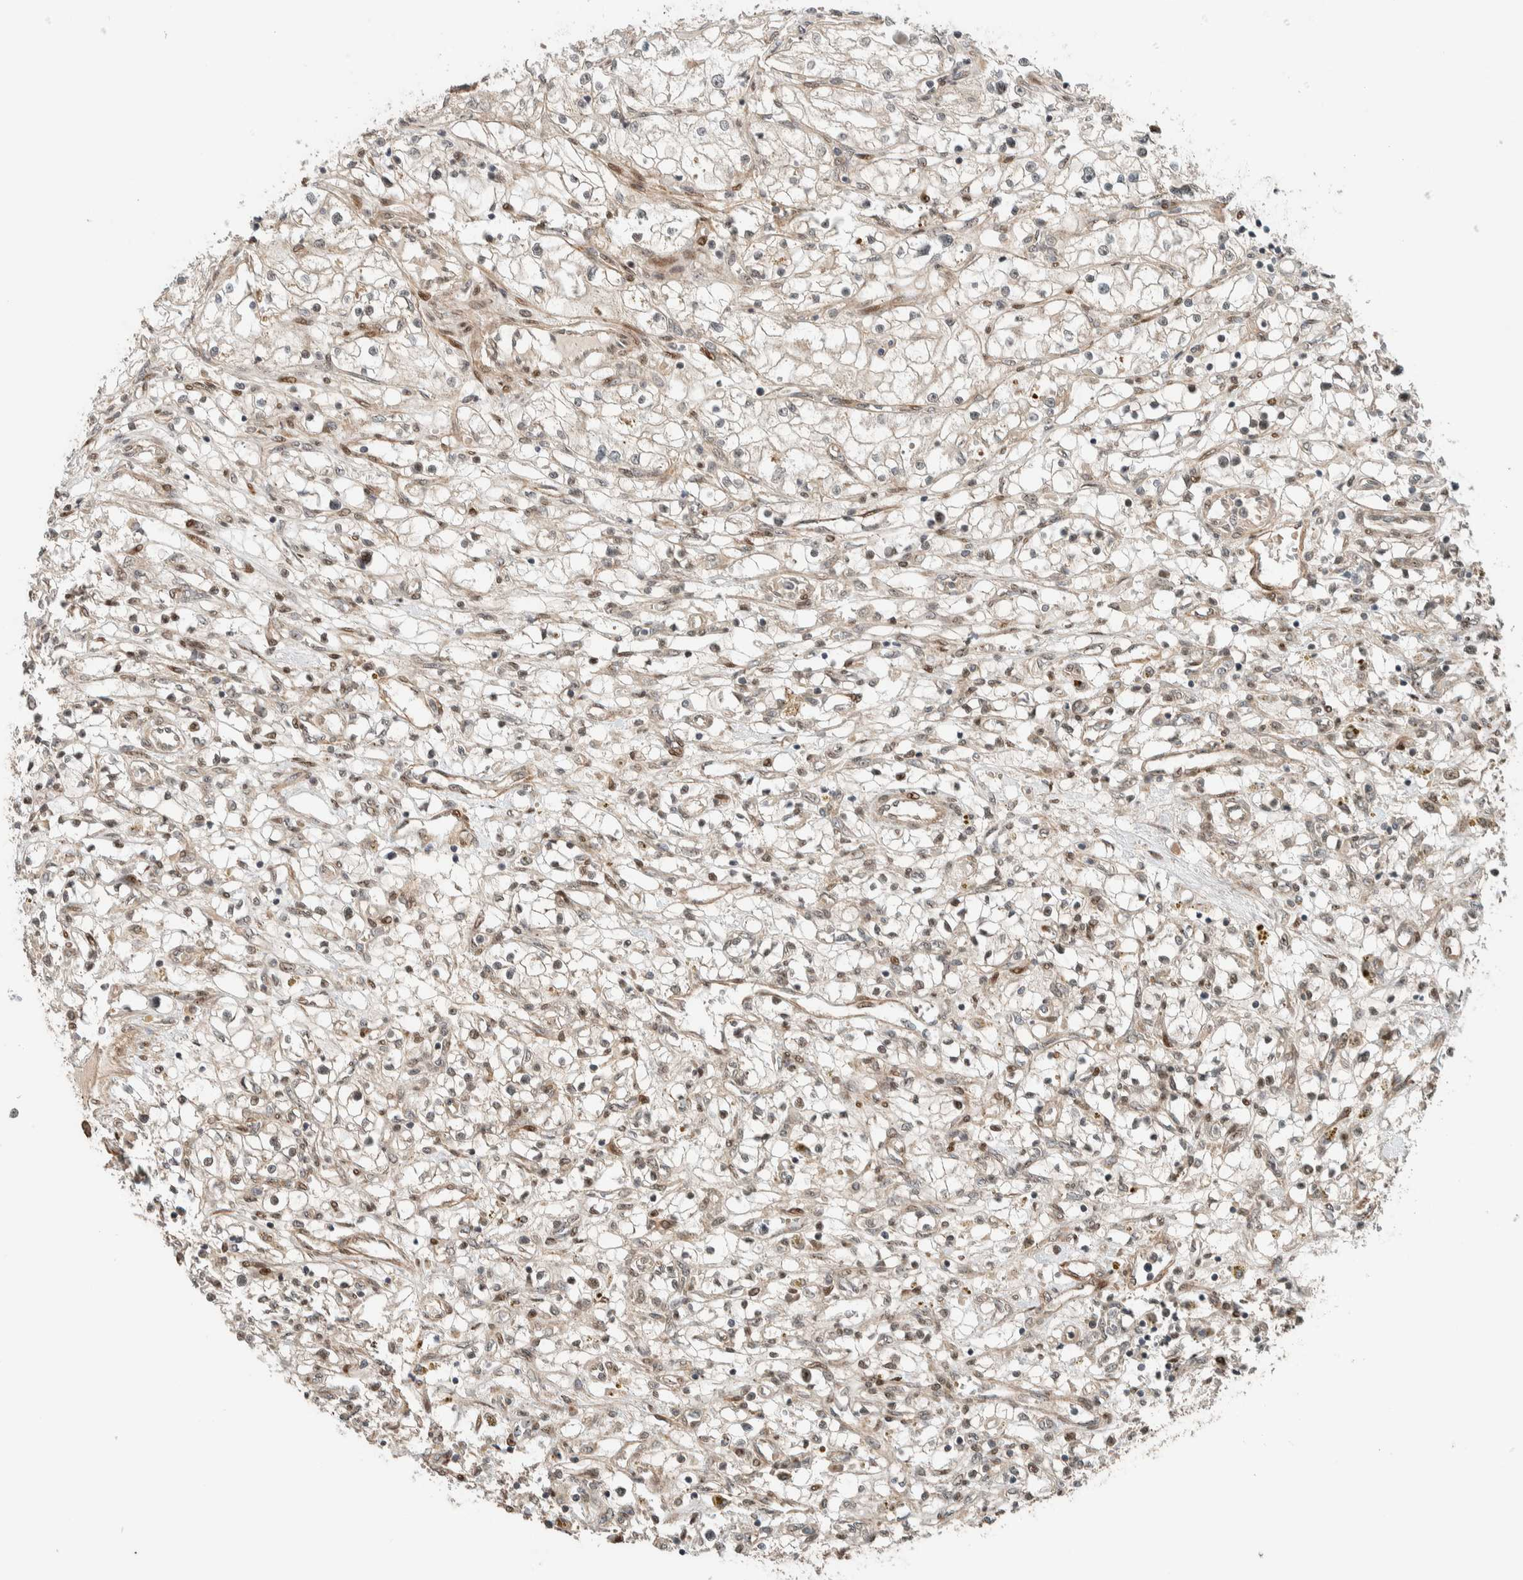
{"staining": {"intensity": "weak", "quantity": "25%-75%", "location": "nuclear"}, "tissue": "renal cancer", "cell_type": "Tumor cells", "image_type": "cancer", "snomed": [{"axis": "morphology", "description": "Adenocarcinoma, NOS"}, {"axis": "topography", "description": "Kidney"}], "caption": "Immunohistochemistry image of neoplastic tissue: human renal cancer (adenocarcinoma) stained using IHC demonstrates low levels of weak protein expression localized specifically in the nuclear of tumor cells, appearing as a nuclear brown color.", "gene": "STXBP4", "patient": {"sex": "male", "age": 68}}